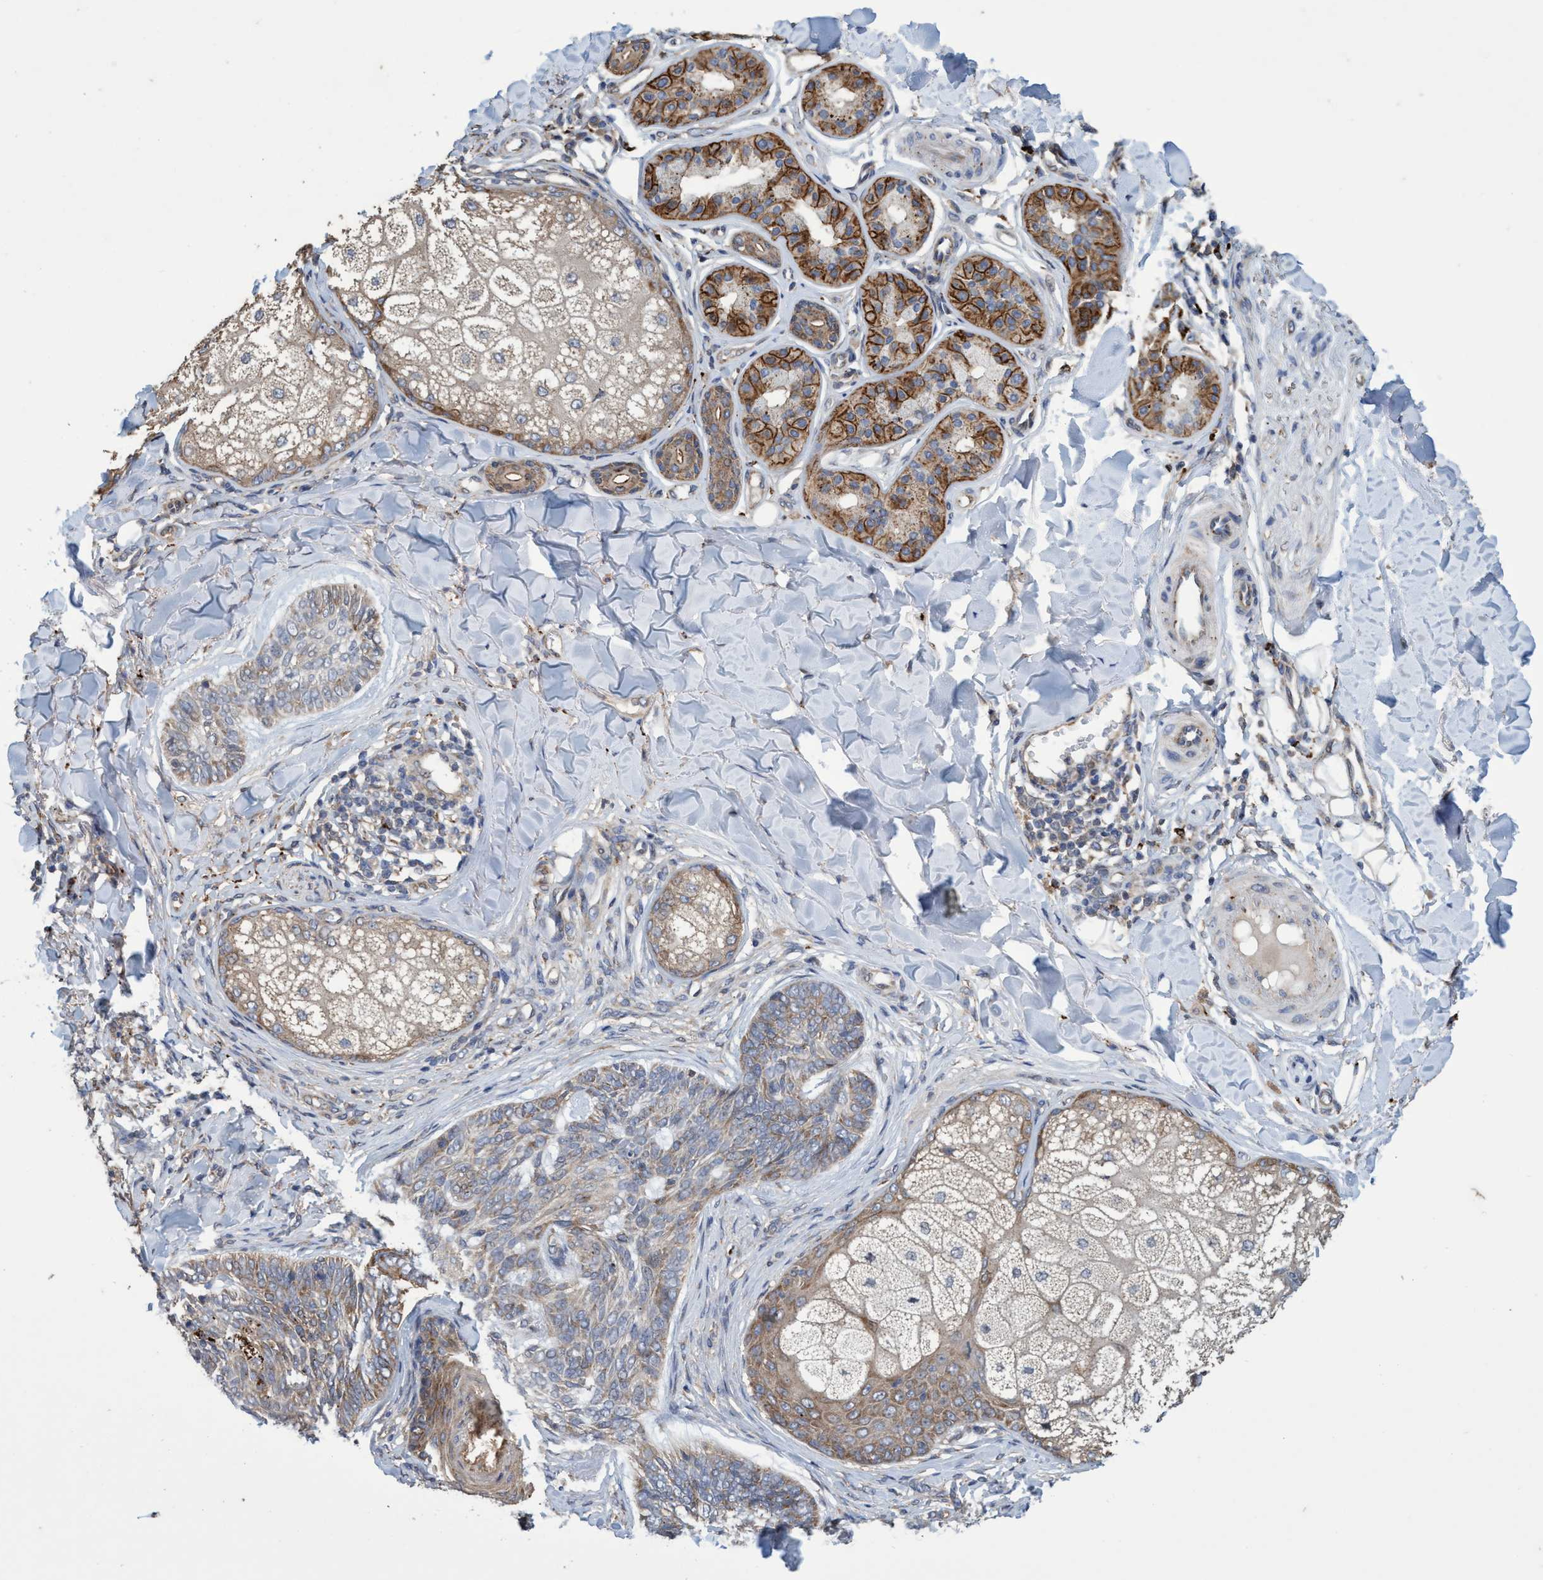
{"staining": {"intensity": "weak", "quantity": ">75%", "location": "cytoplasmic/membranous"}, "tissue": "skin cancer", "cell_type": "Tumor cells", "image_type": "cancer", "snomed": [{"axis": "morphology", "description": "Basal cell carcinoma"}, {"axis": "topography", "description": "Skin"}], "caption": "A brown stain highlights weak cytoplasmic/membranous expression of a protein in human skin basal cell carcinoma tumor cells. (DAB = brown stain, brightfield microscopy at high magnification).", "gene": "BBS9", "patient": {"sex": "male", "age": 43}}